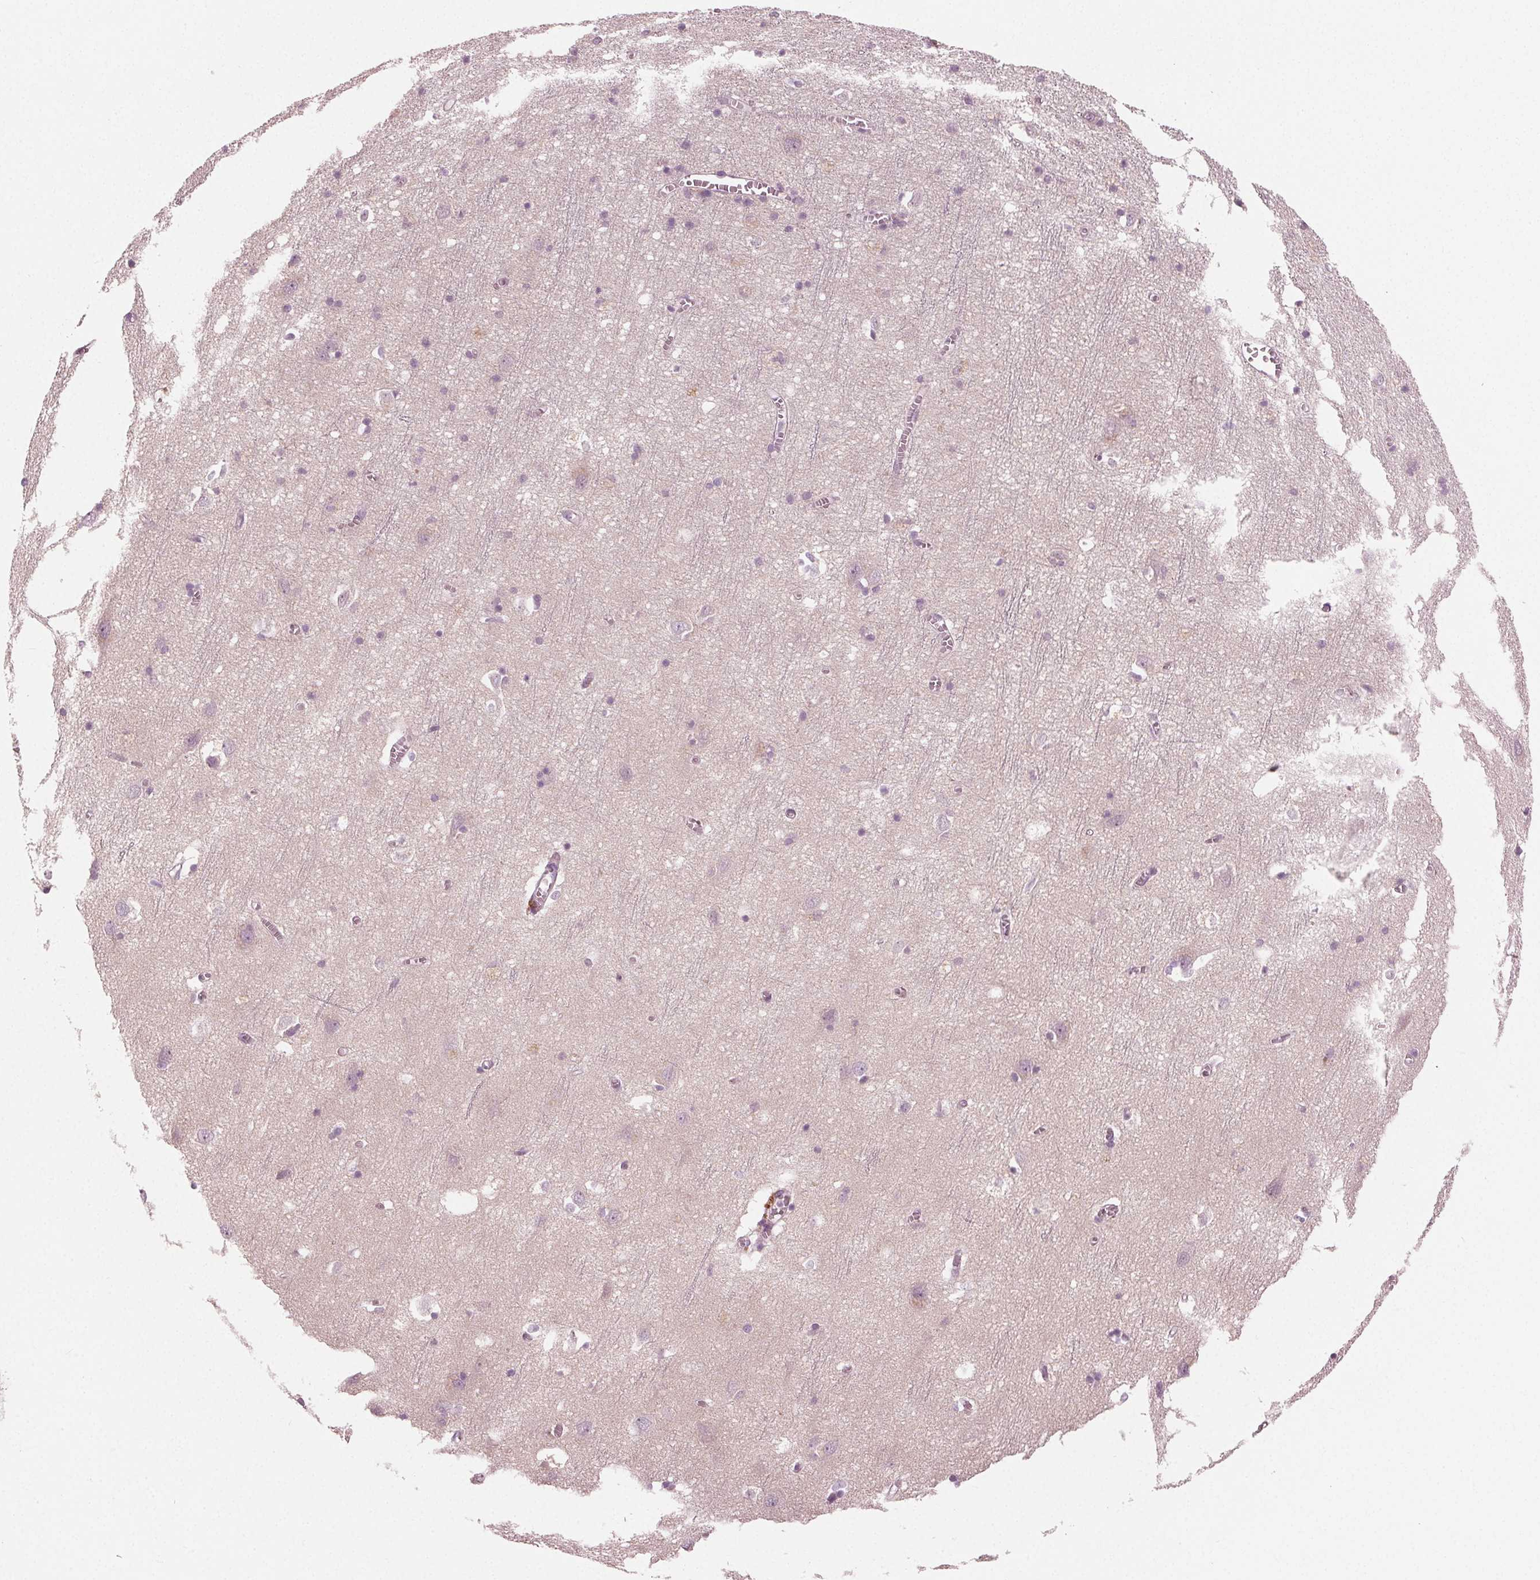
{"staining": {"intensity": "weak", "quantity": "25%-75%", "location": "cytoplasmic/membranous"}, "tissue": "cerebral cortex", "cell_type": "Endothelial cells", "image_type": "normal", "snomed": [{"axis": "morphology", "description": "Normal tissue, NOS"}, {"axis": "topography", "description": "Cerebral cortex"}], "caption": "DAB (3,3'-diaminobenzidine) immunohistochemical staining of benign human cerebral cortex displays weak cytoplasmic/membranous protein positivity in about 25%-75% of endothelial cells.", "gene": "PRAP1", "patient": {"sex": "male", "age": 70}}